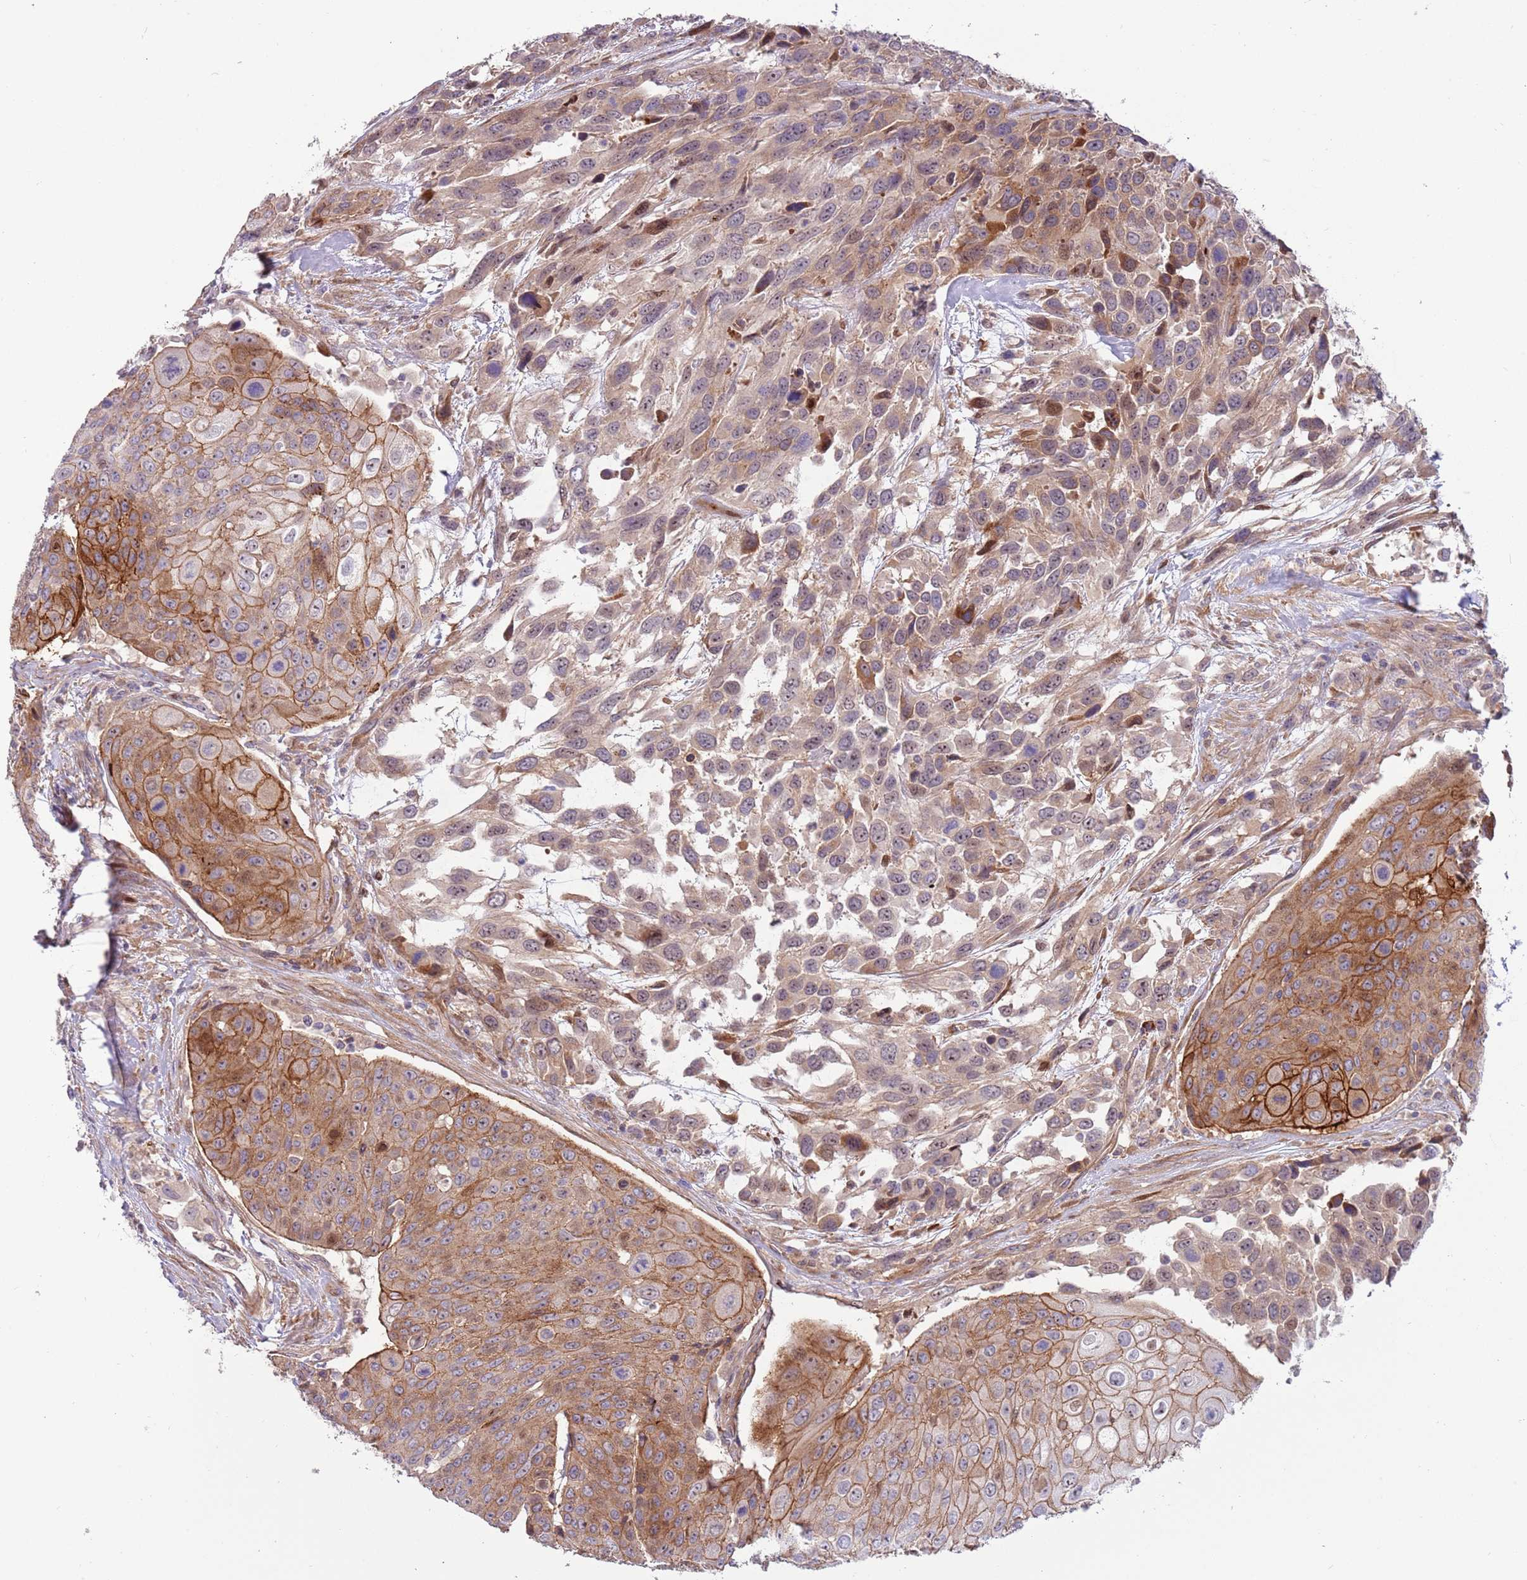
{"staining": {"intensity": "moderate", "quantity": ">75%", "location": "cytoplasmic/membranous"}, "tissue": "urothelial cancer", "cell_type": "Tumor cells", "image_type": "cancer", "snomed": [{"axis": "morphology", "description": "Urothelial carcinoma, High grade"}, {"axis": "topography", "description": "Urinary bladder"}], "caption": "This is an image of IHC staining of urothelial carcinoma (high-grade), which shows moderate positivity in the cytoplasmic/membranous of tumor cells.", "gene": "ITGB6", "patient": {"sex": "female", "age": 70}}